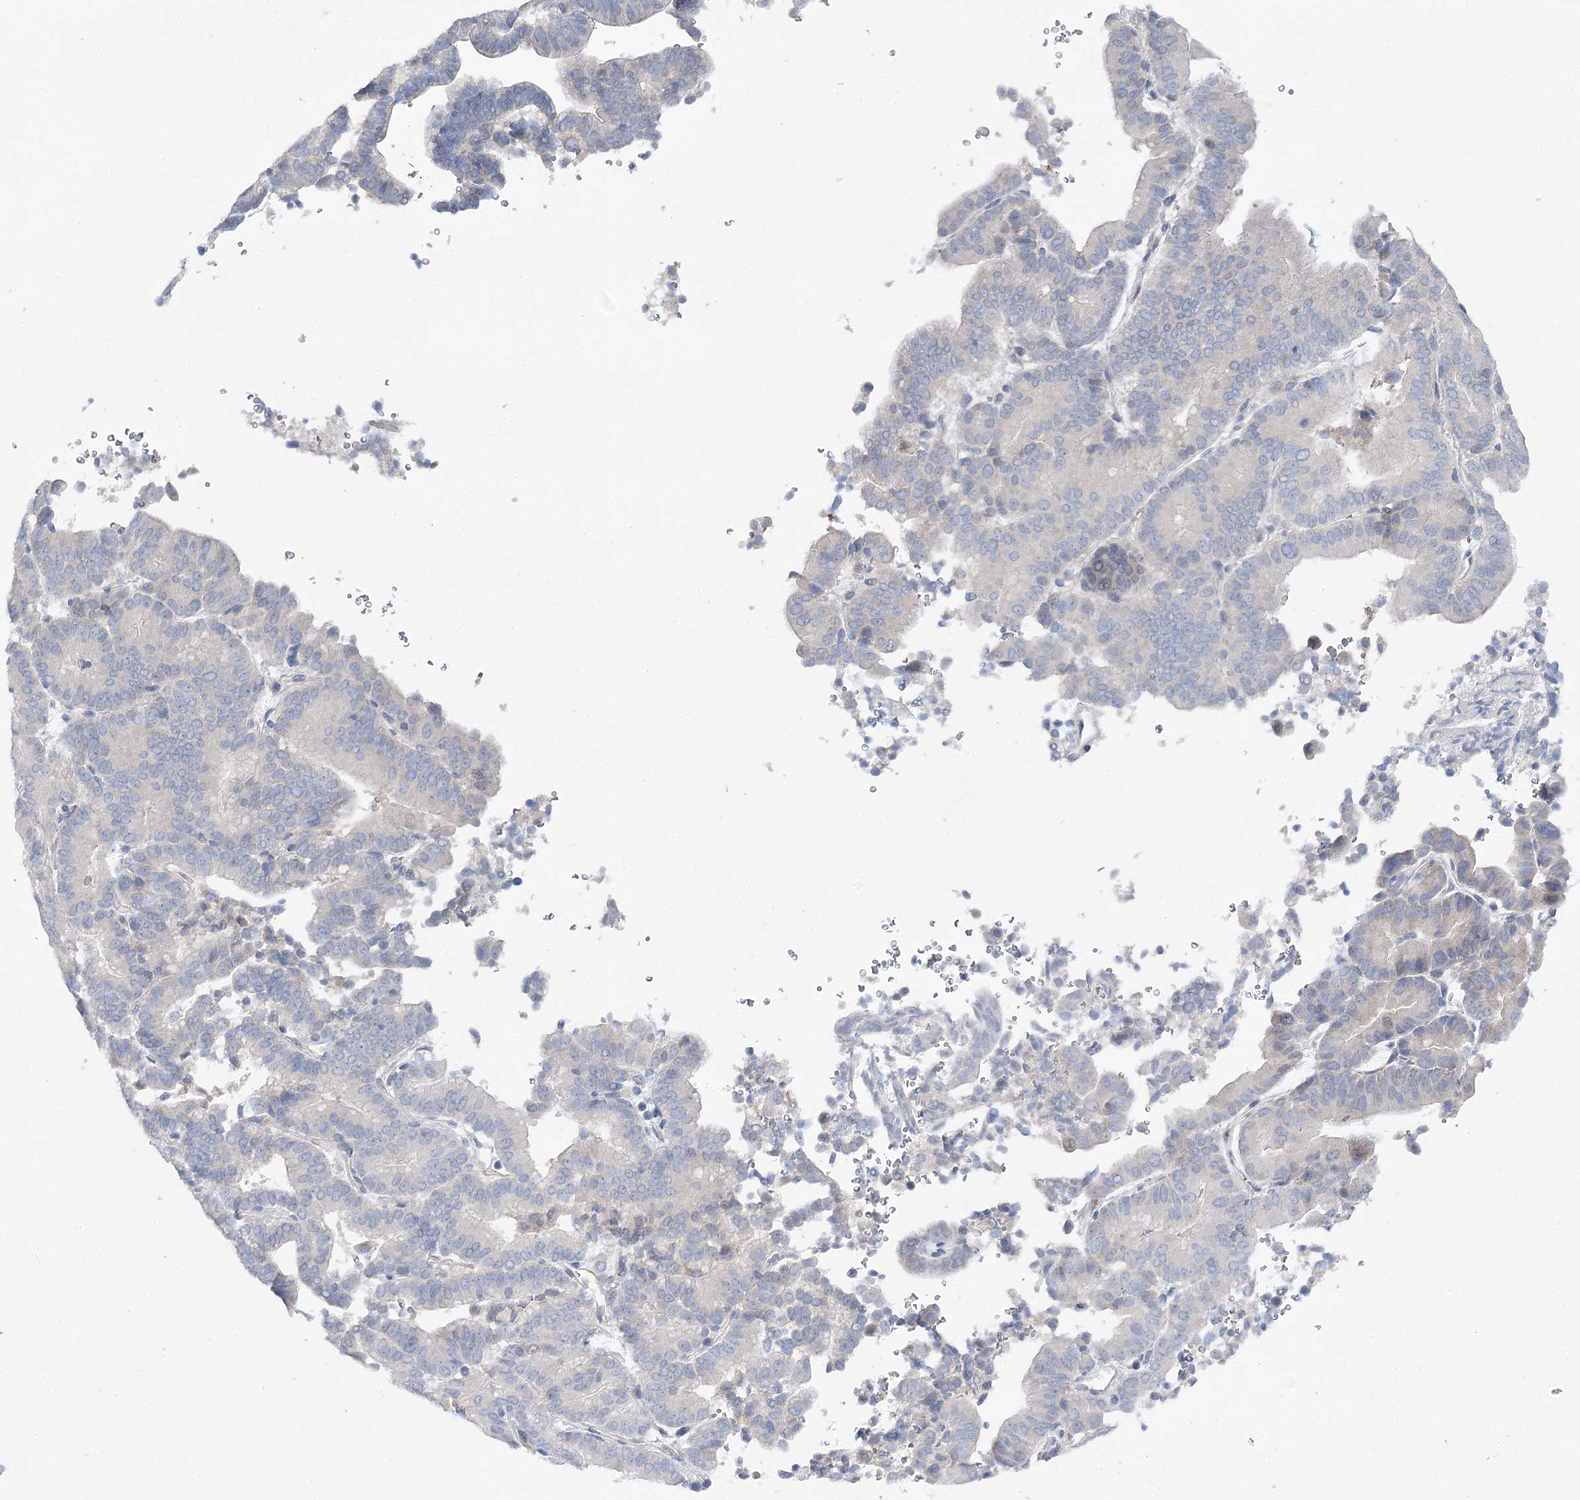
{"staining": {"intensity": "negative", "quantity": "none", "location": "none"}, "tissue": "liver cancer", "cell_type": "Tumor cells", "image_type": "cancer", "snomed": [{"axis": "morphology", "description": "Cholangiocarcinoma"}, {"axis": "topography", "description": "Liver"}], "caption": "This is an IHC image of human cholangiocarcinoma (liver). There is no expression in tumor cells.", "gene": "LRRC14B", "patient": {"sex": "female", "age": 75}}